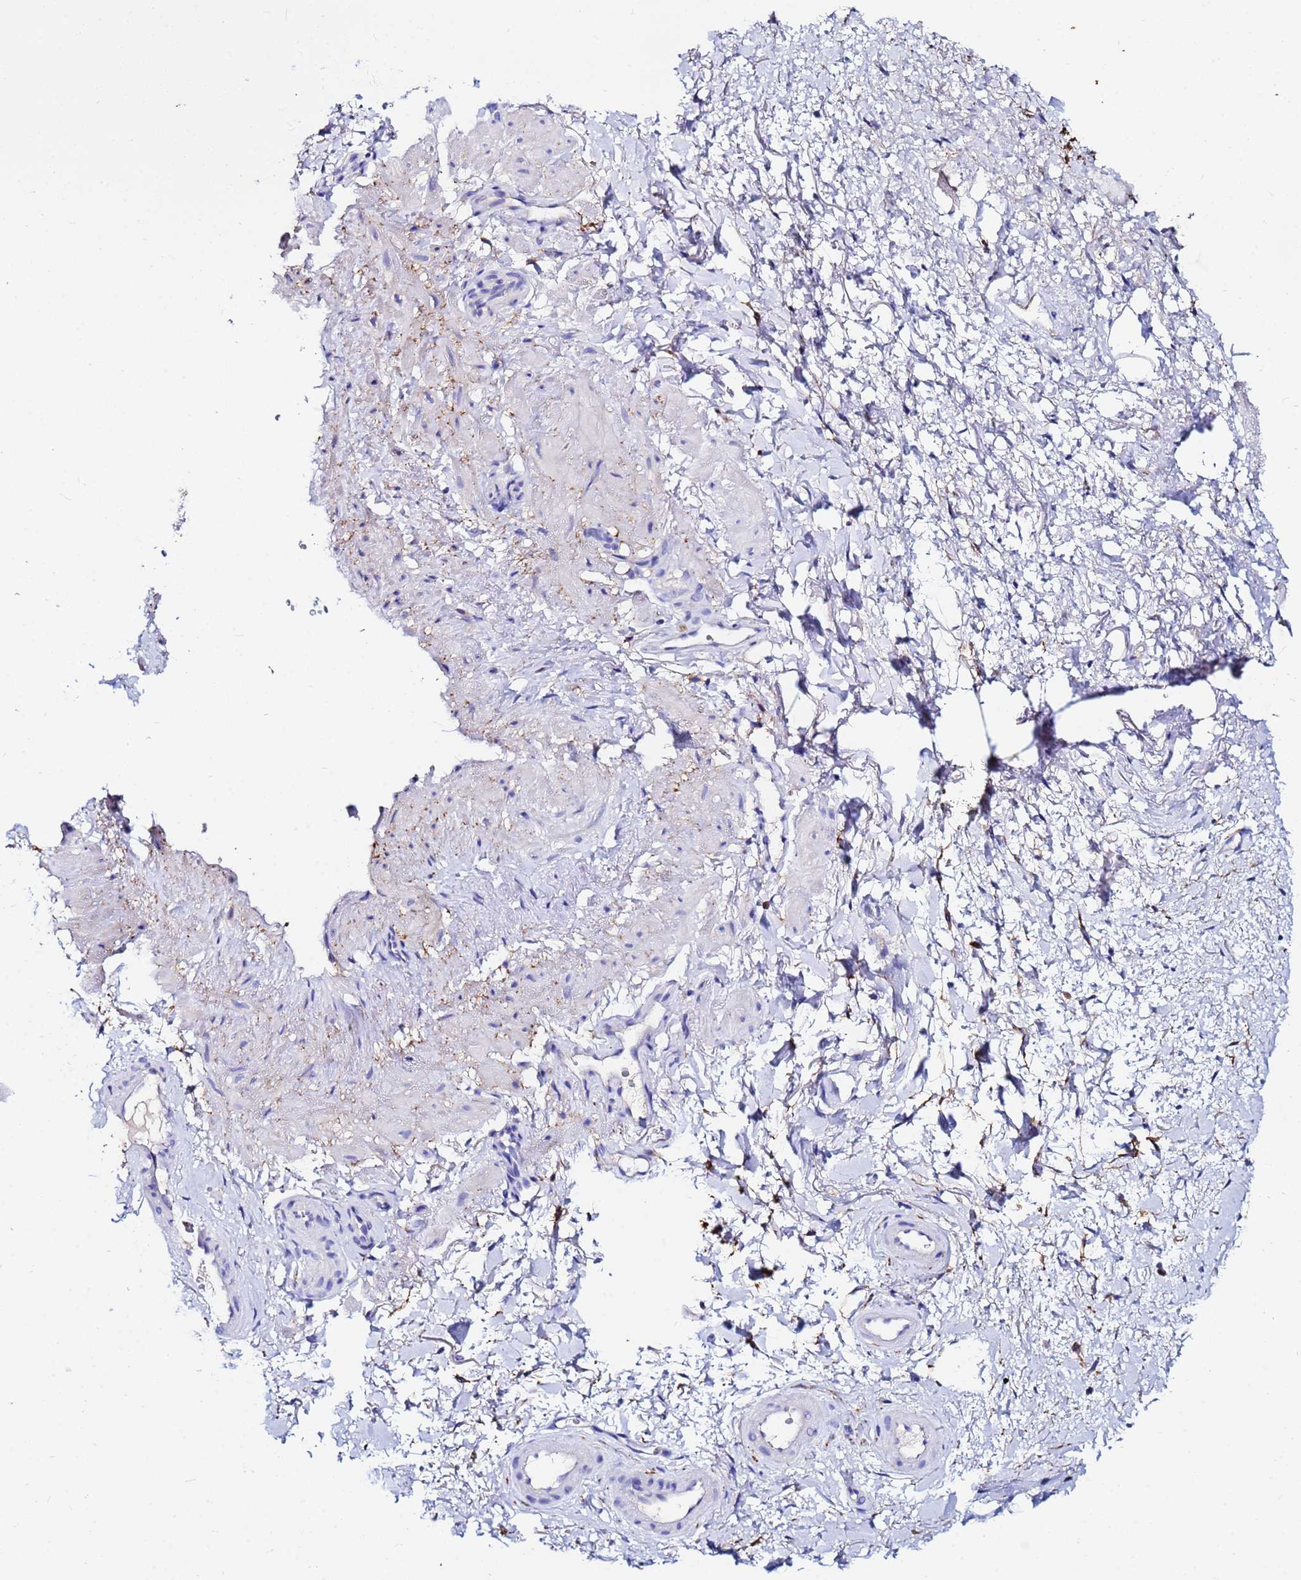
{"staining": {"intensity": "negative", "quantity": "none", "location": "none"}, "tissue": "smooth muscle", "cell_type": "Smooth muscle cells", "image_type": "normal", "snomed": [{"axis": "morphology", "description": "Normal tissue, NOS"}, {"axis": "topography", "description": "Smooth muscle"}, {"axis": "topography", "description": "Peripheral nerve tissue"}], "caption": "This micrograph is of benign smooth muscle stained with IHC to label a protein in brown with the nuclei are counter-stained blue. There is no staining in smooth muscle cells.", "gene": "BASP1", "patient": {"sex": "male", "age": 69}}